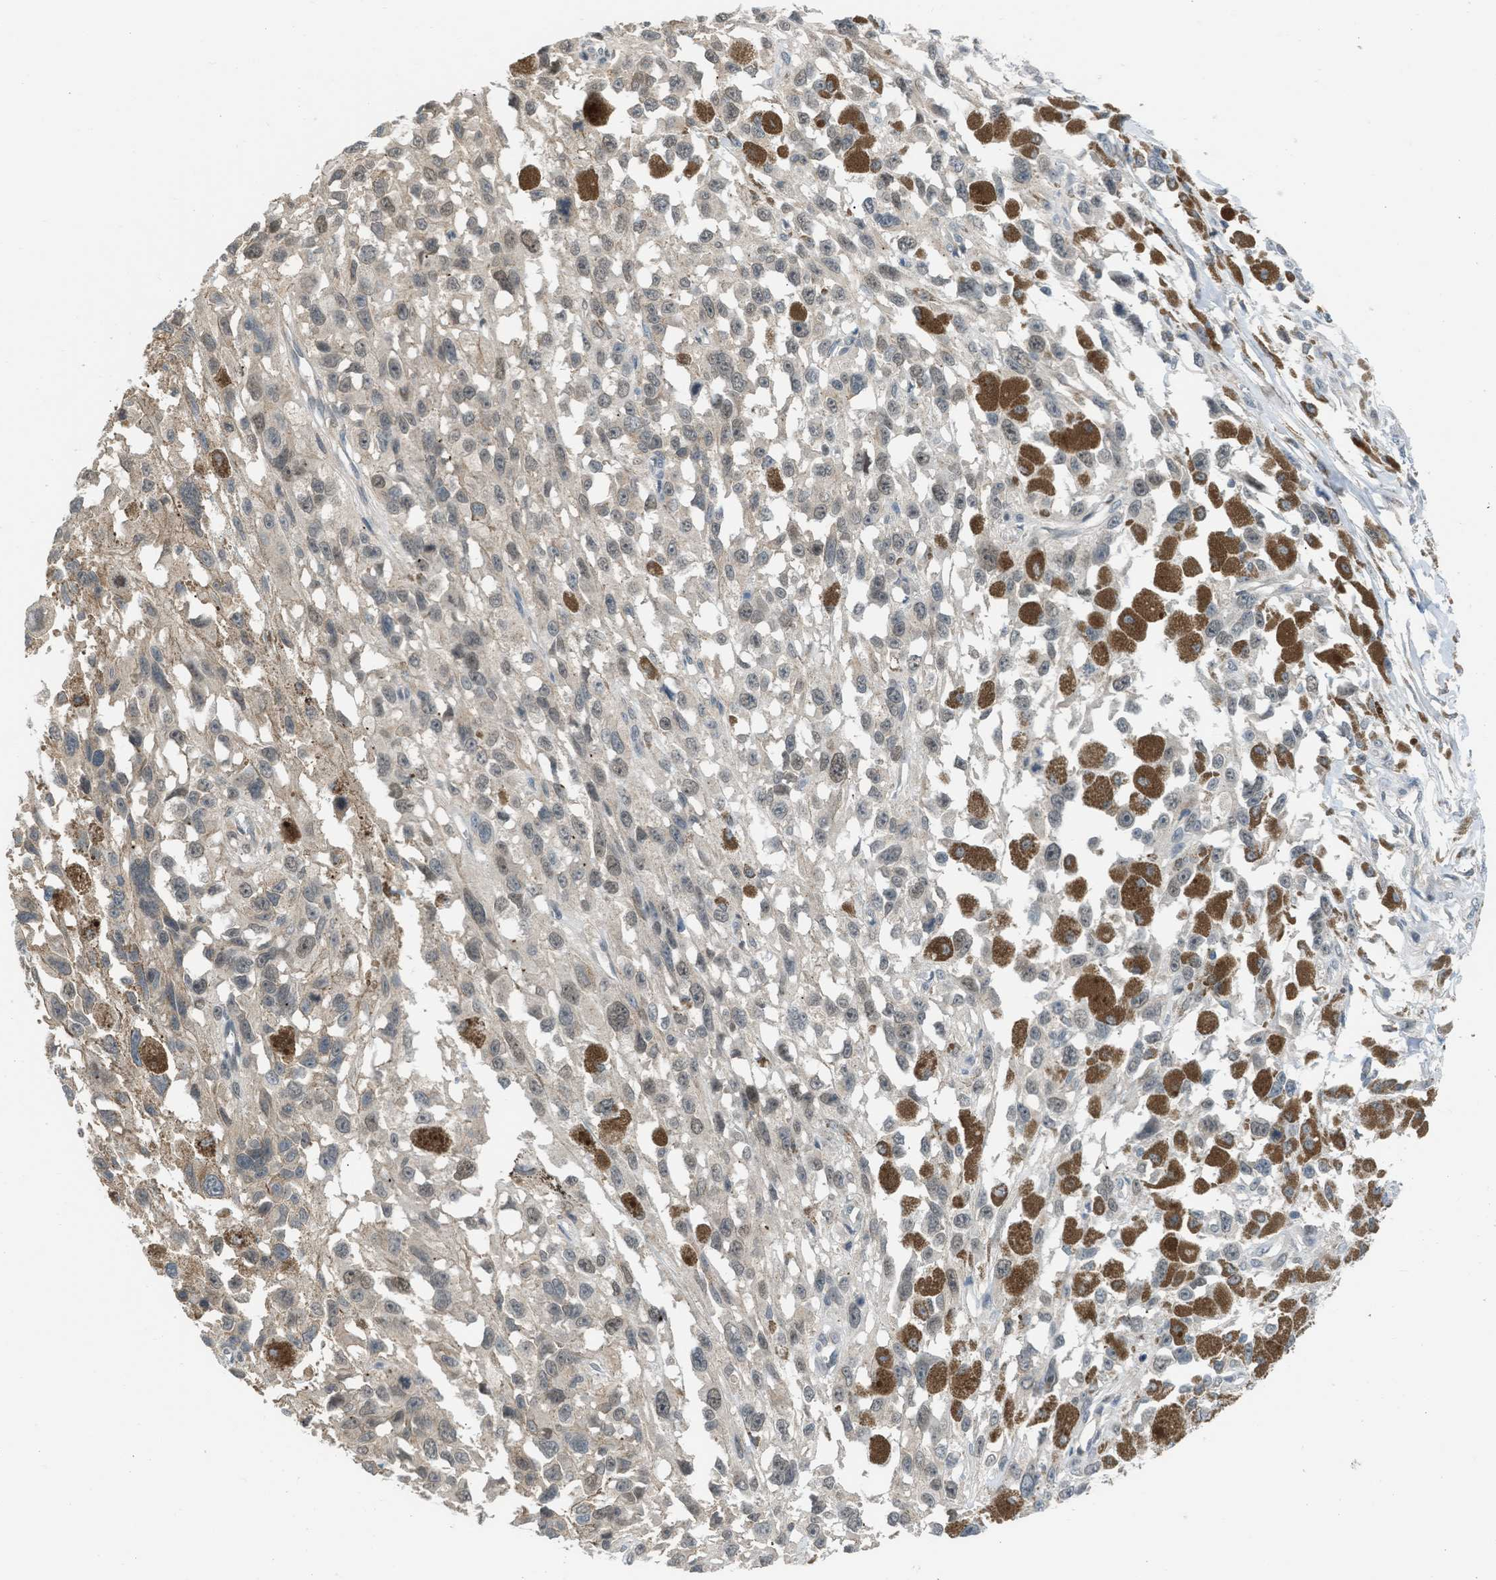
{"staining": {"intensity": "weak", "quantity": ">75%", "location": "cytoplasmic/membranous,nuclear"}, "tissue": "melanoma", "cell_type": "Tumor cells", "image_type": "cancer", "snomed": [{"axis": "morphology", "description": "Malignant melanoma, Metastatic site"}, {"axis": "topography", "description": "Lymph node"}], "caption": "An IHC micrograph of tumor tissue is shown. Protein staining in brown shows weak cytoplasmic/membranous and nuclear positivity in malignant melanoma (metastatic site) within tumor cells. (Brightfield microscopy of DAB IHC at high magnification).", "gene": "TTBK2", "patient": {"sex": "male", "age": 59}}